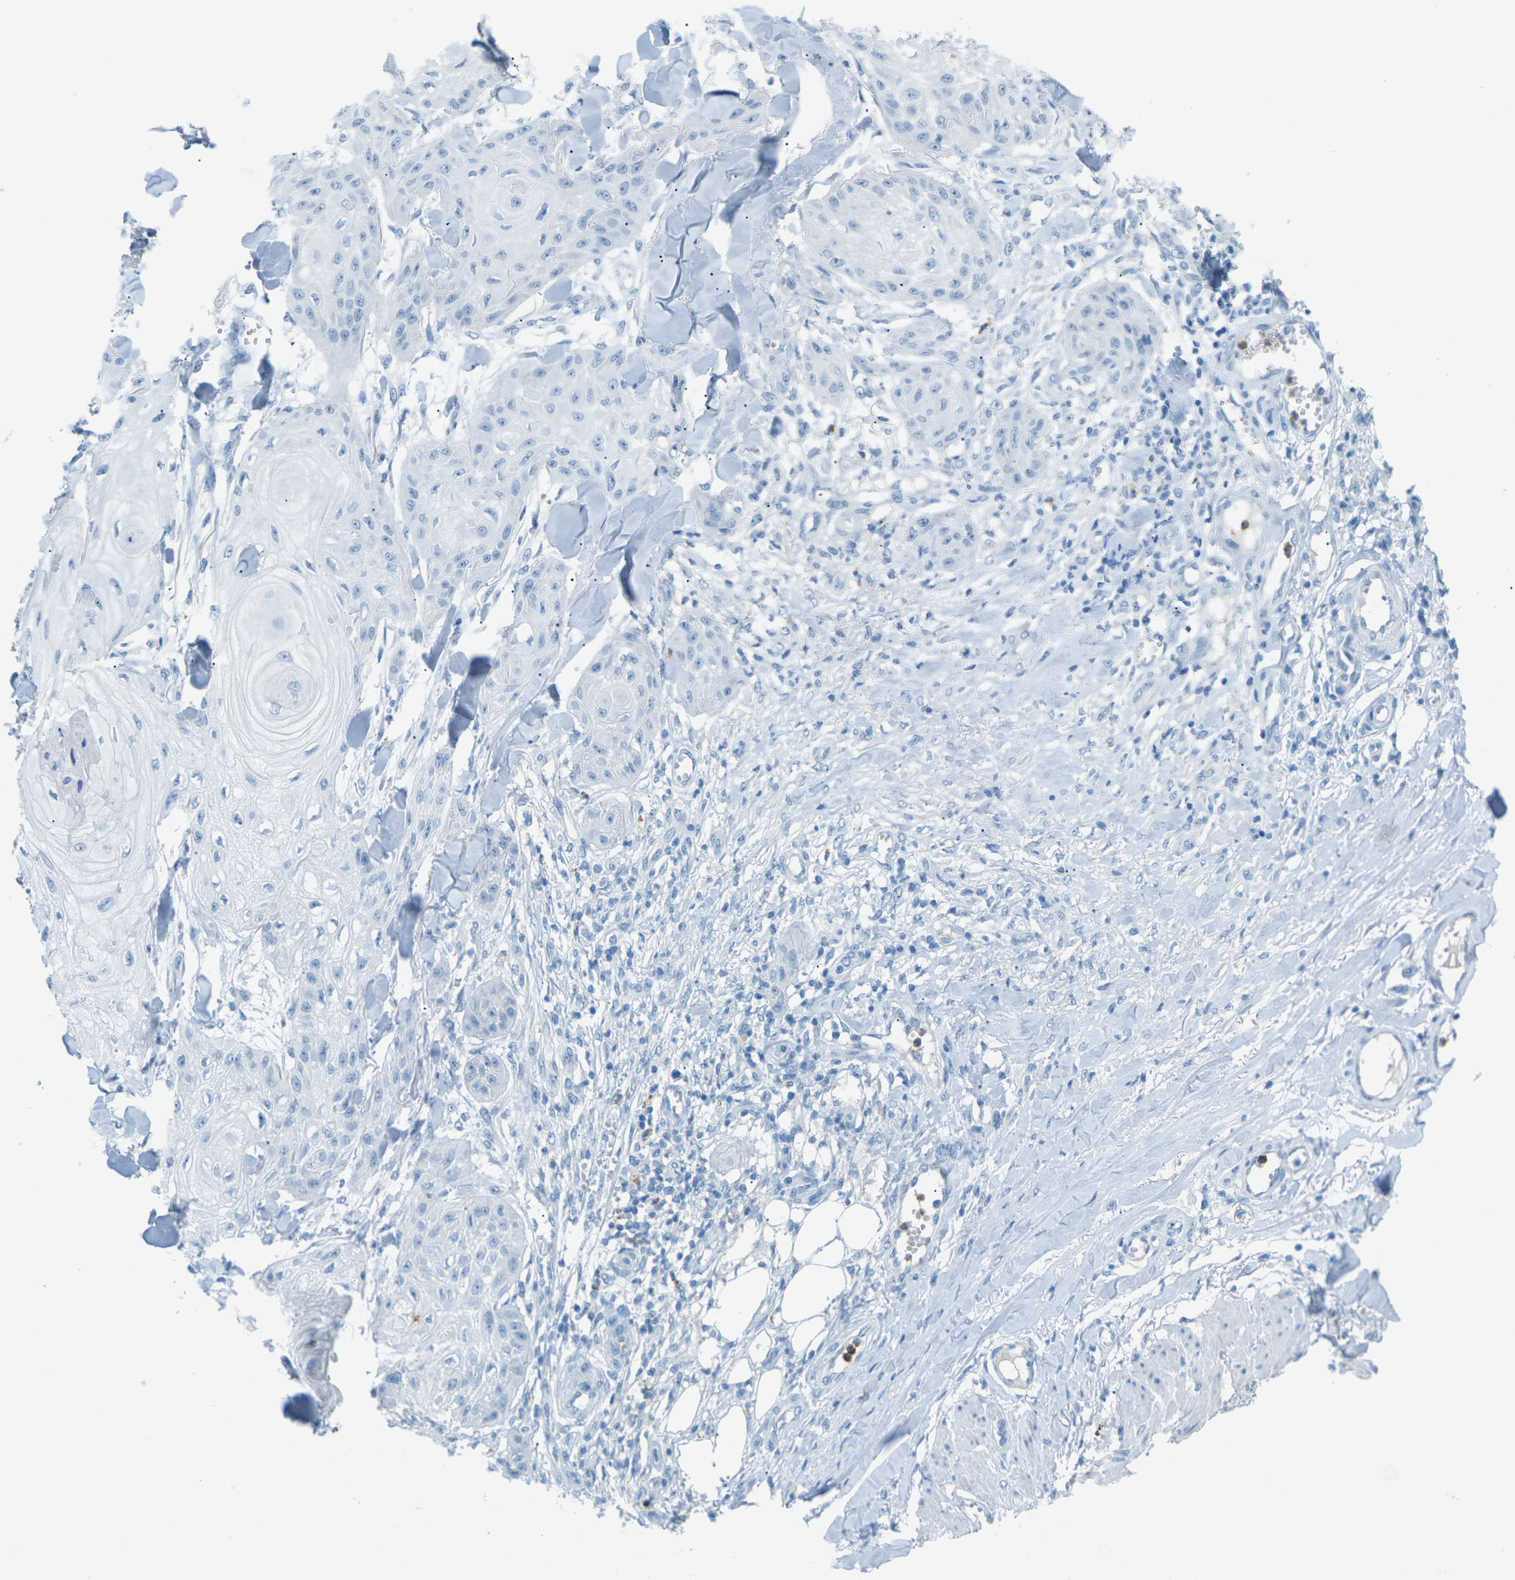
{"staining": {"intensity": "negative", "quantity": "none", "location": "none"}, "tissue": "skin cancer", "cell_type": "Tumor cells", "image_type": "cancer", "snomed": [{"axis": "morphology", "description": "Squamous cell carcinoma, NOS"}, {"axis": "topography", "description": "Skin"}], "caption": "Immunohistochemical staining of squamous cell carcinoma (skin) reveals no significant expression in tumor cells.", "gene": "CDH16", "patient": {"sex": "male", "age": 74}}